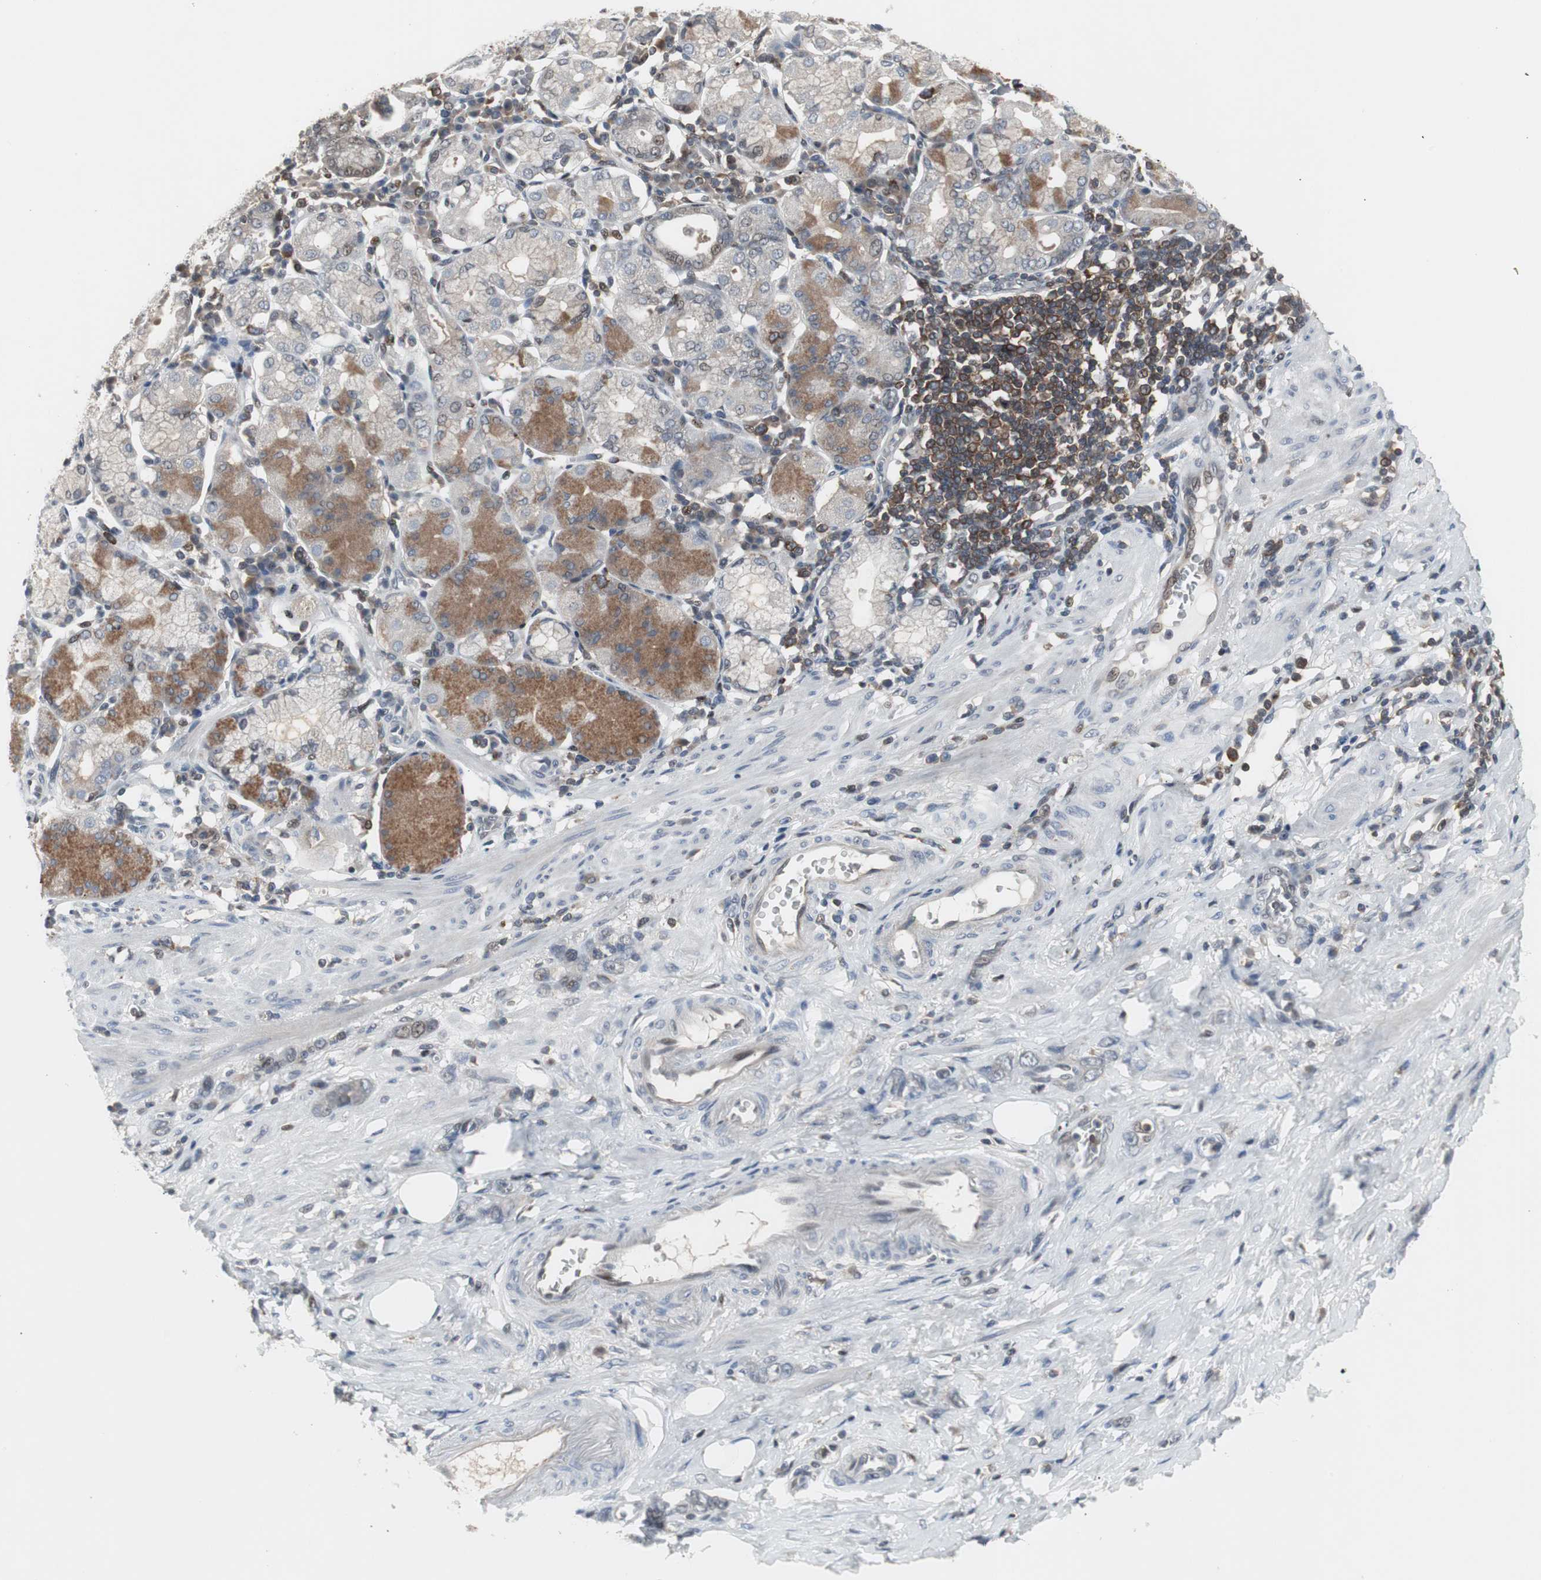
{"staining": {"intensity": "negative", "quantity": "none", "location": "none"}, "tissue": "stomach cancer", "cell_type": "Tumor cells", "image_type": "cancer", "snomed": [{"axis": "morphology", "description": "Adenocarcinoma, NOS"}, {"axis": "topography", "description": "Stomach"}], "caption": "Photomicrograph shows no significant protein positivity in tumor cells of stomach cancer (adenocarcinoma). The staining is performed using DAB (3,3'-diaminobenzidine) brown chromogen with nuclei counter-stained in using hematoxylin.", "gene": "GRK2", "patient": {"sex": "male", "age": 82}}